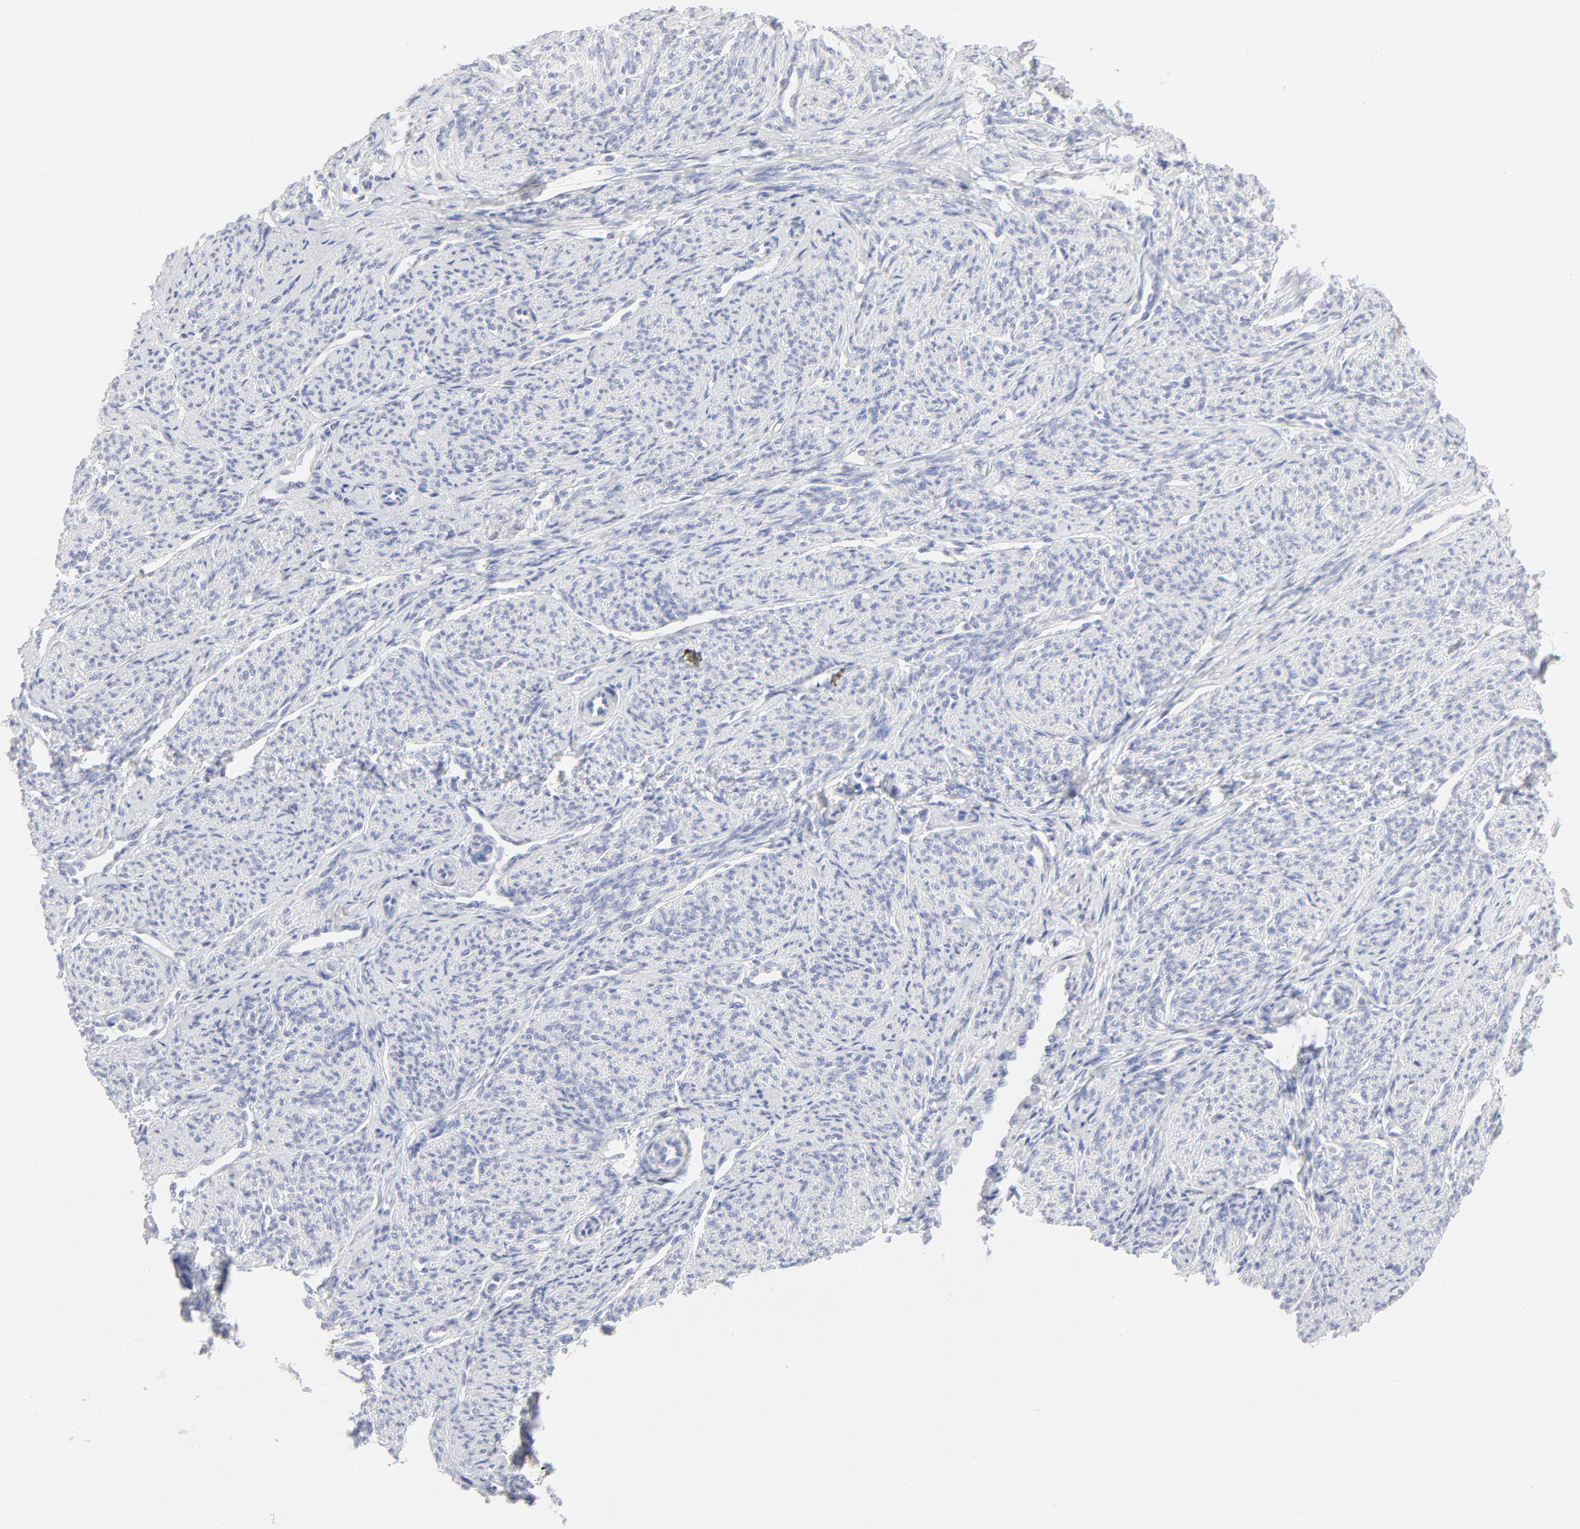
{"staining": {"intensity": "negative", "quantity": "none", "location": "none"}, "tissue": "smooth muscle", "cell_type": "Smooth muscle cells", "image_type": "normal", "snomed": [{"axis": "morphology", "description": "Normal tissue, NOS"}, {"axis": "topography", "description": "Smooth muscle"}], "caption": "The photomicrograph displays no significant staining in smooth muscle cells of smooth muscle.", "gene": "ELF3", "patient": {"sex": "female", "age": 65}}